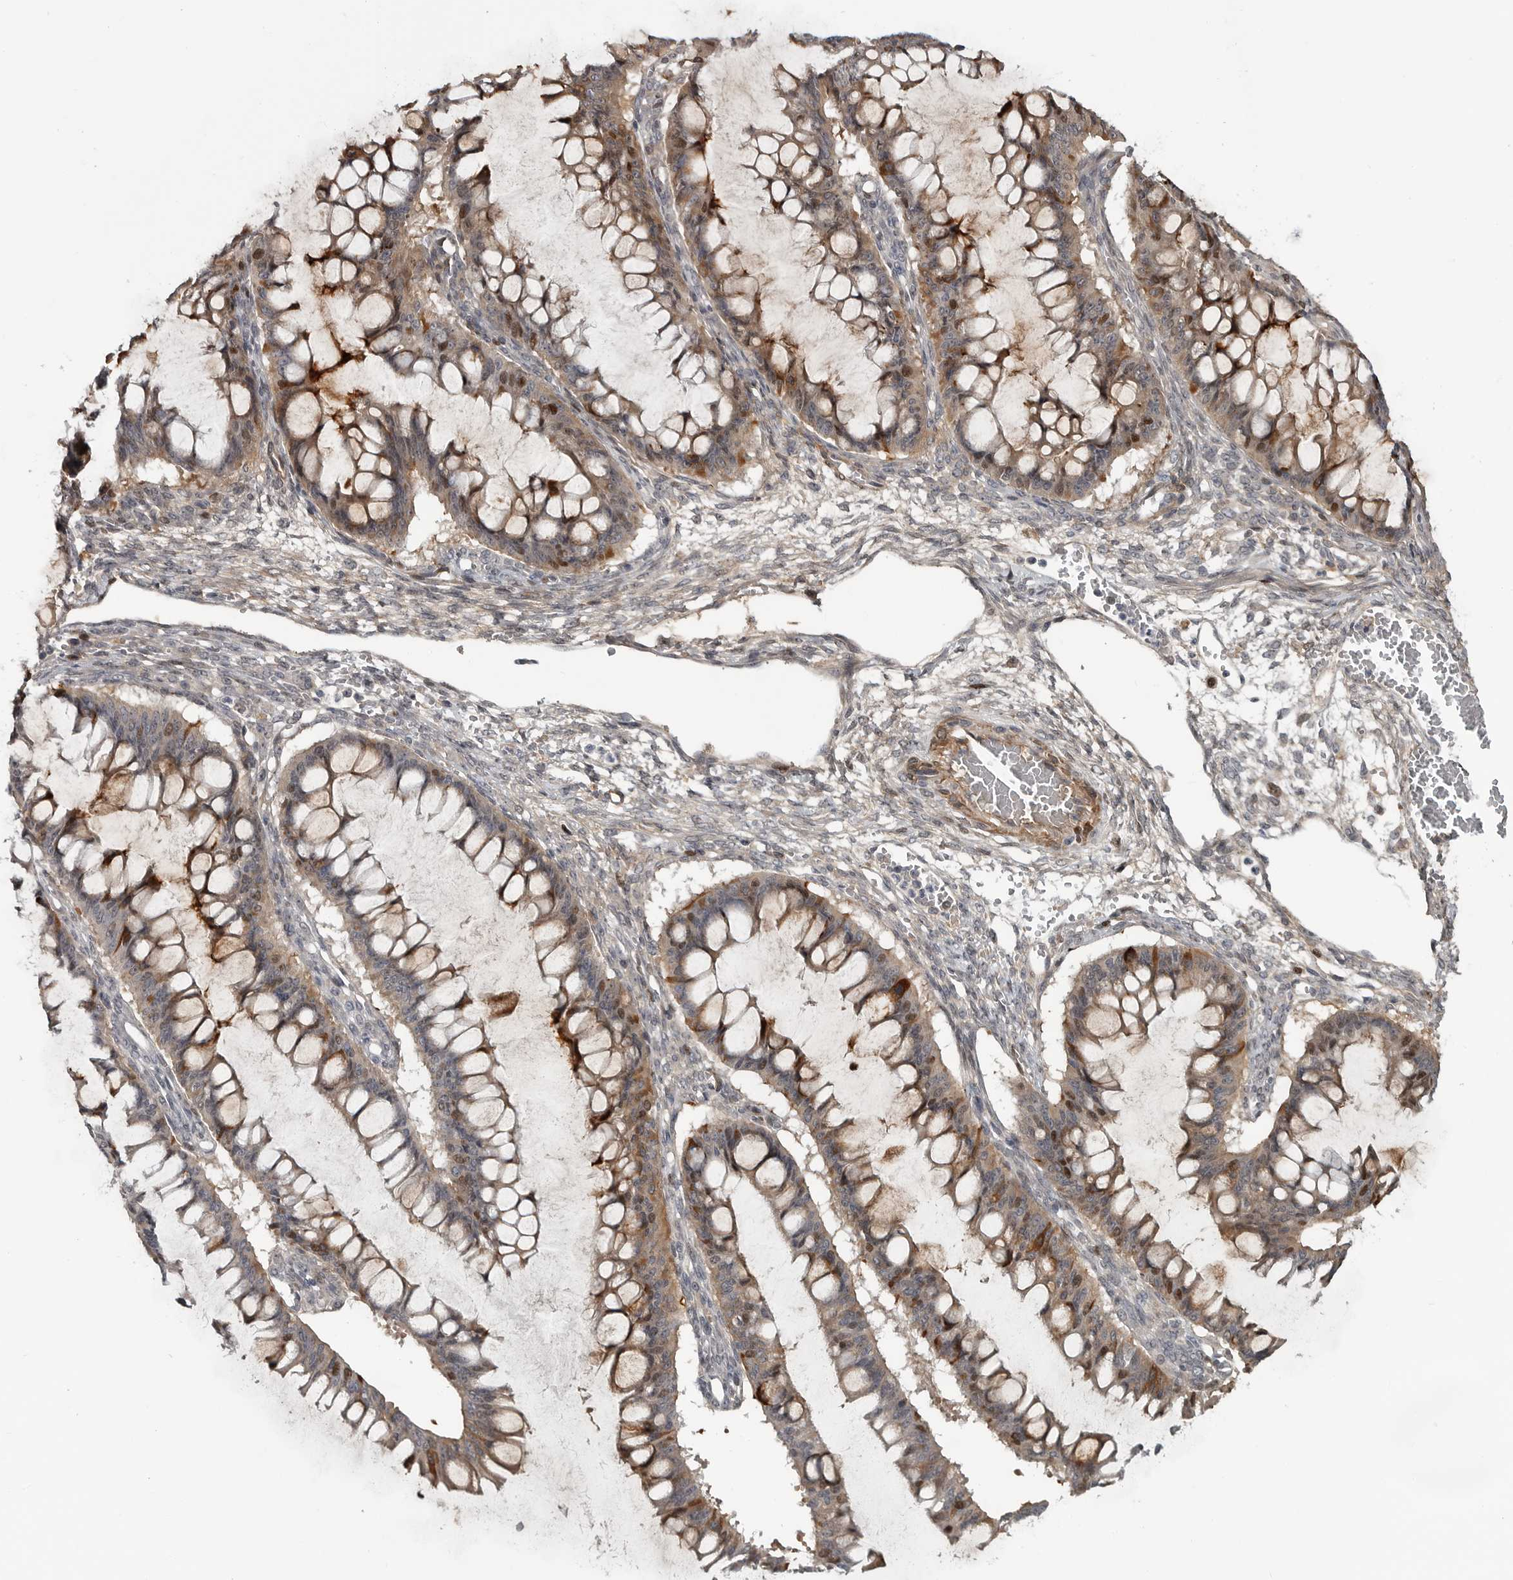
{"staining": {"intensity": "weak", "quantity": "25%-75%", "location": "nuclear"}, "tissue": "ovarian cancer", "cell_type": "Tumor cells", "image_type": "cancer", "snomed": [{"axis": "morphology", "description": "Cystadenocarcinoma, mucinous, NOS"}, {"axis": "topography", "description": "Ovary"}], "caption": "Ovarian cancer was stained to show a protein in brown. There is low levels of weak nuclear positivity in approximately 25%-75% of tumor cells.", "gene": "ZNF277", "patient": {"sex": "female", "age": 73}}